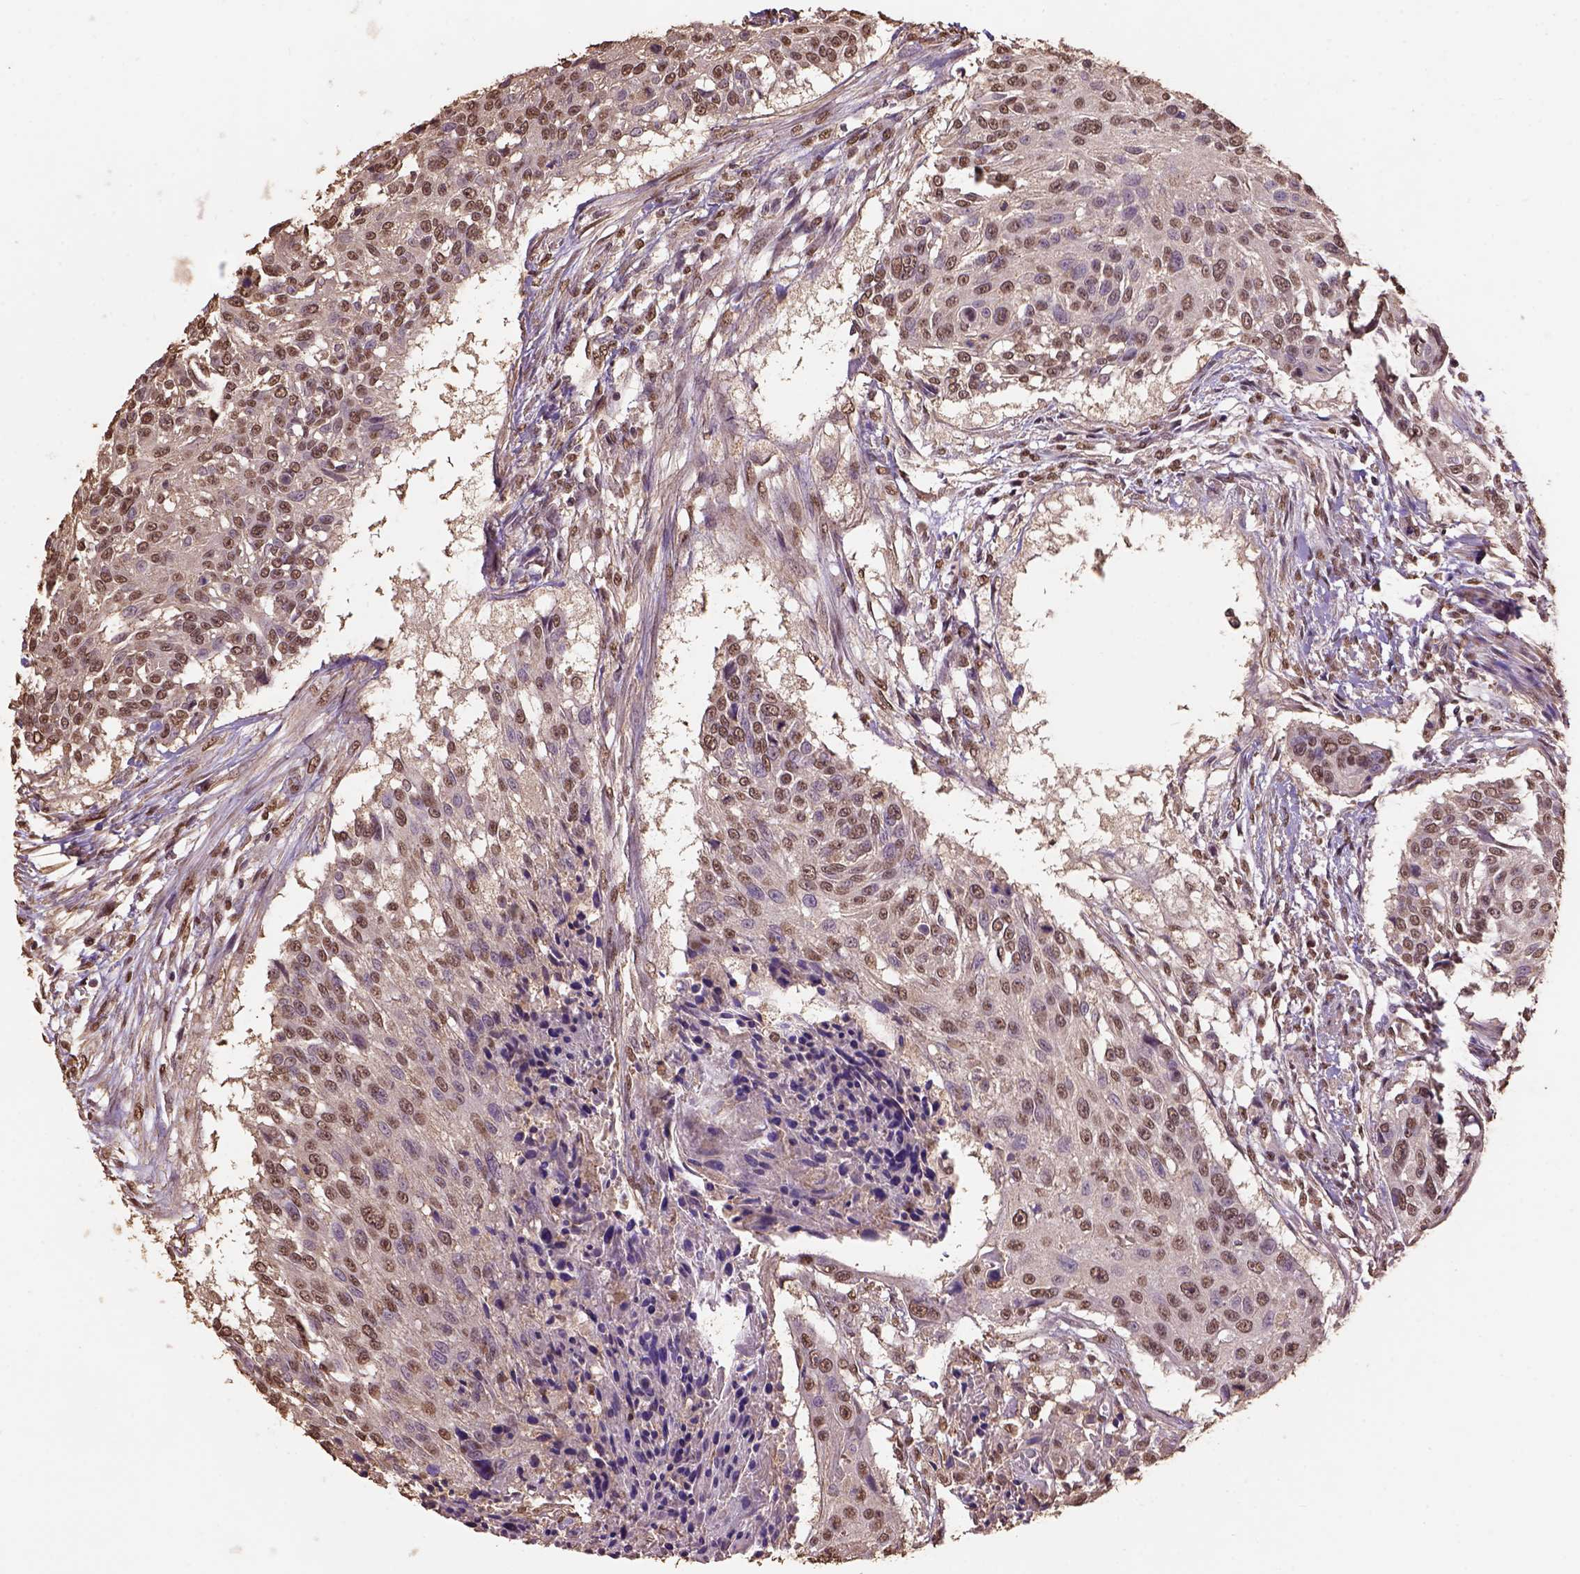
{"staining": {"intensity": "moderate", "quantity": ">75%", "location": "nuclear"}, "tissue": "urothelial cancer", "cell_type": "Tumor cells", "image_type": "cancer", "snomed": [{"axis": "morphology", "description": "Urothelial carcinoma, NOS"}, {"axis": "topography", "description": "Urinary bladder"}], "caption": "This photomicrograph shows immunohistochemistry staining of urothelial cancer, with medium moderate nuclear positivity in about >75% of tumor cells.", "gene": "CSTF2T", "patient": {"sex": "male", "age": 55}}